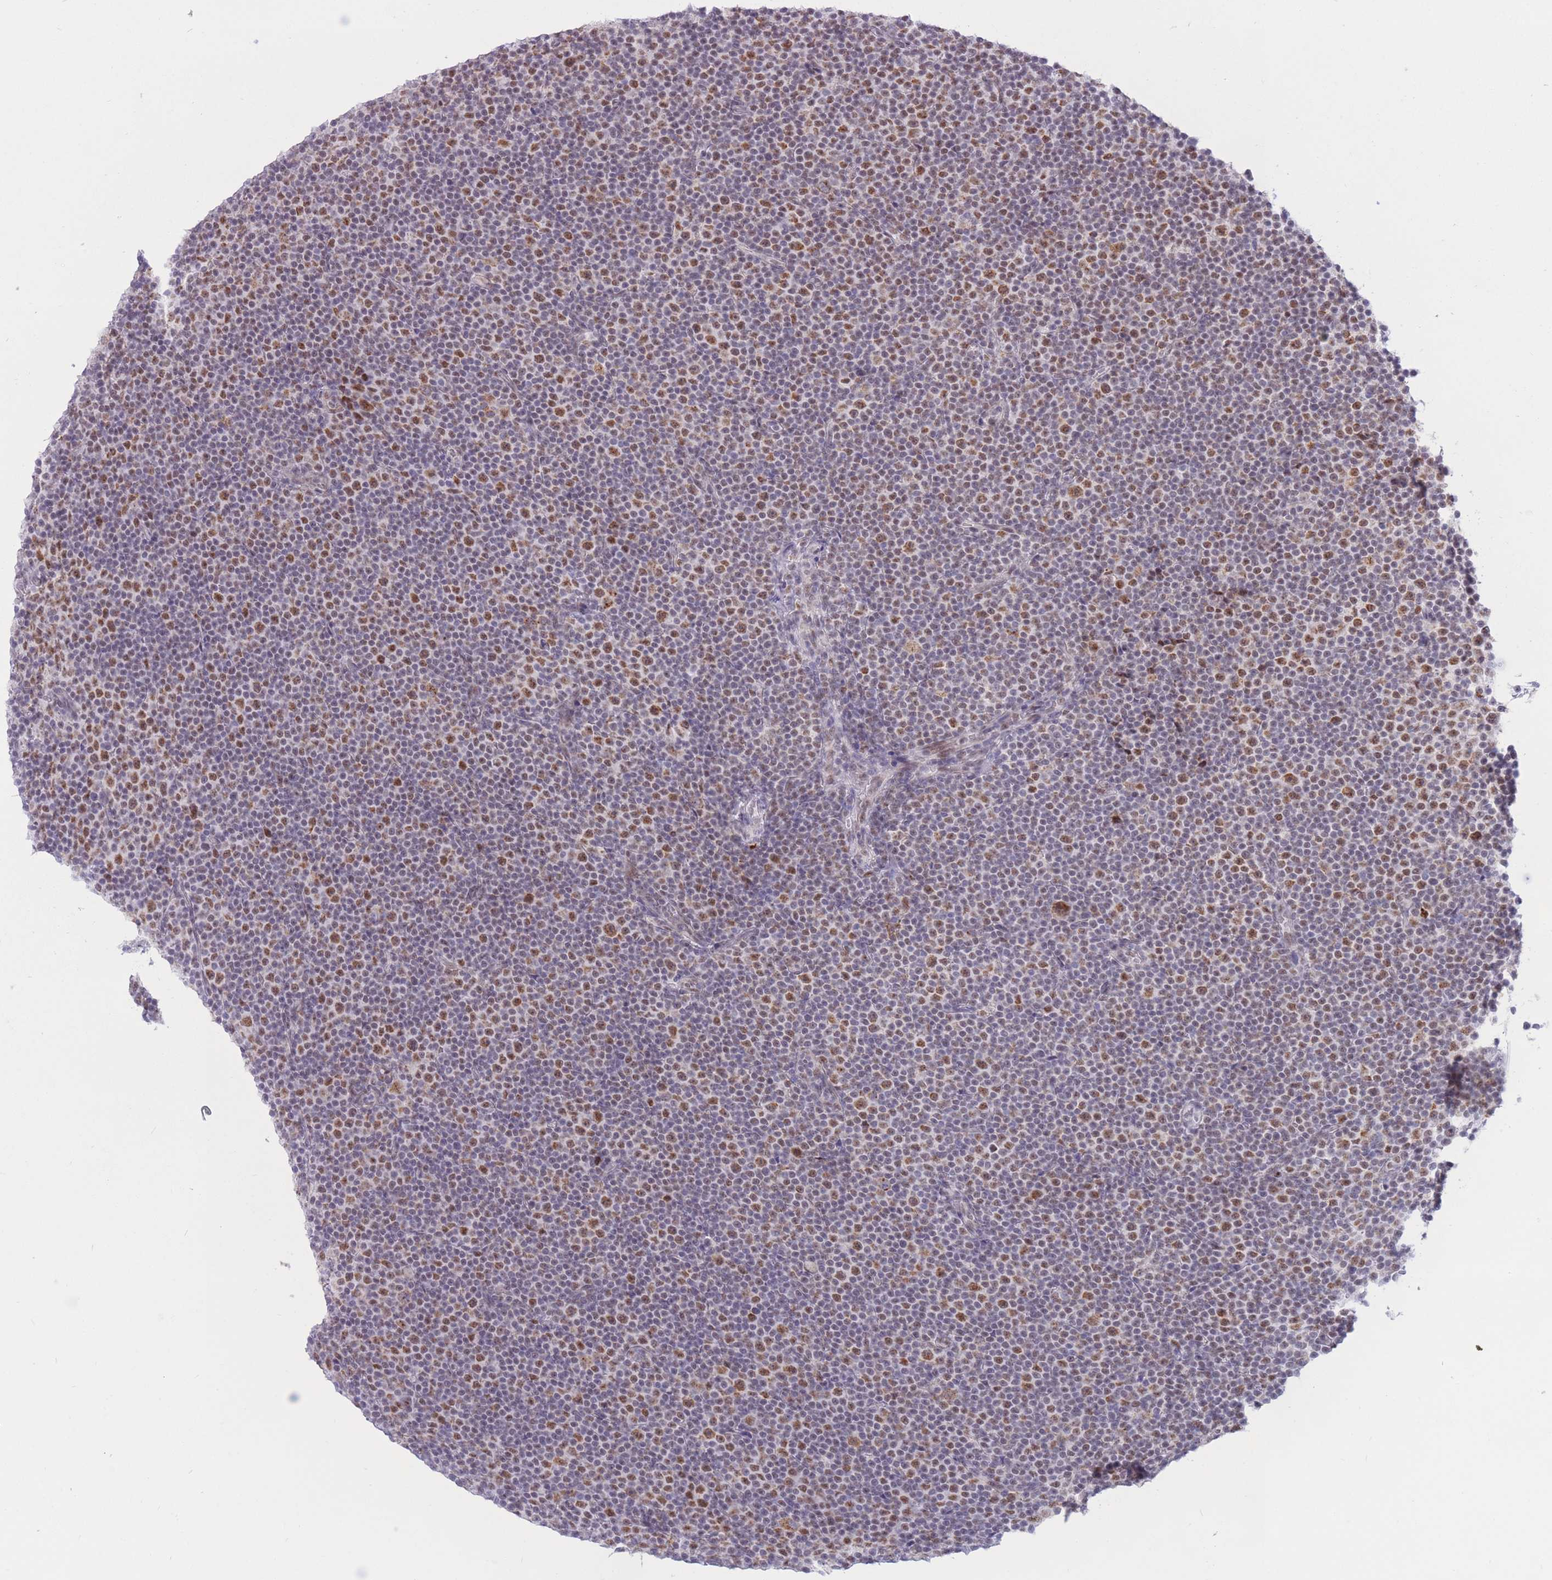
{"staining": {"intensity": "moderate", "quantity": "<25%", "location": "nuclear"}, "tissue": "lymphoma", "cell_type": "Tumor cells", "image_type": "cancer", "snomed": [{"axis": "morphology", "description": "Malignant lymphoma, non-Hodgkin's type, Low grade"}, {"axis": "topography", "description": "Lymph node"}], "caption": "The histopathology image reveals a brown stain indicating the presence of a protein in the nuclear of tumor cells in low-grade malignant lymphoma, non-Hodgkin's type.", "gene": "CYP2B6", "patient": {"sex": "female", "age": 67}}